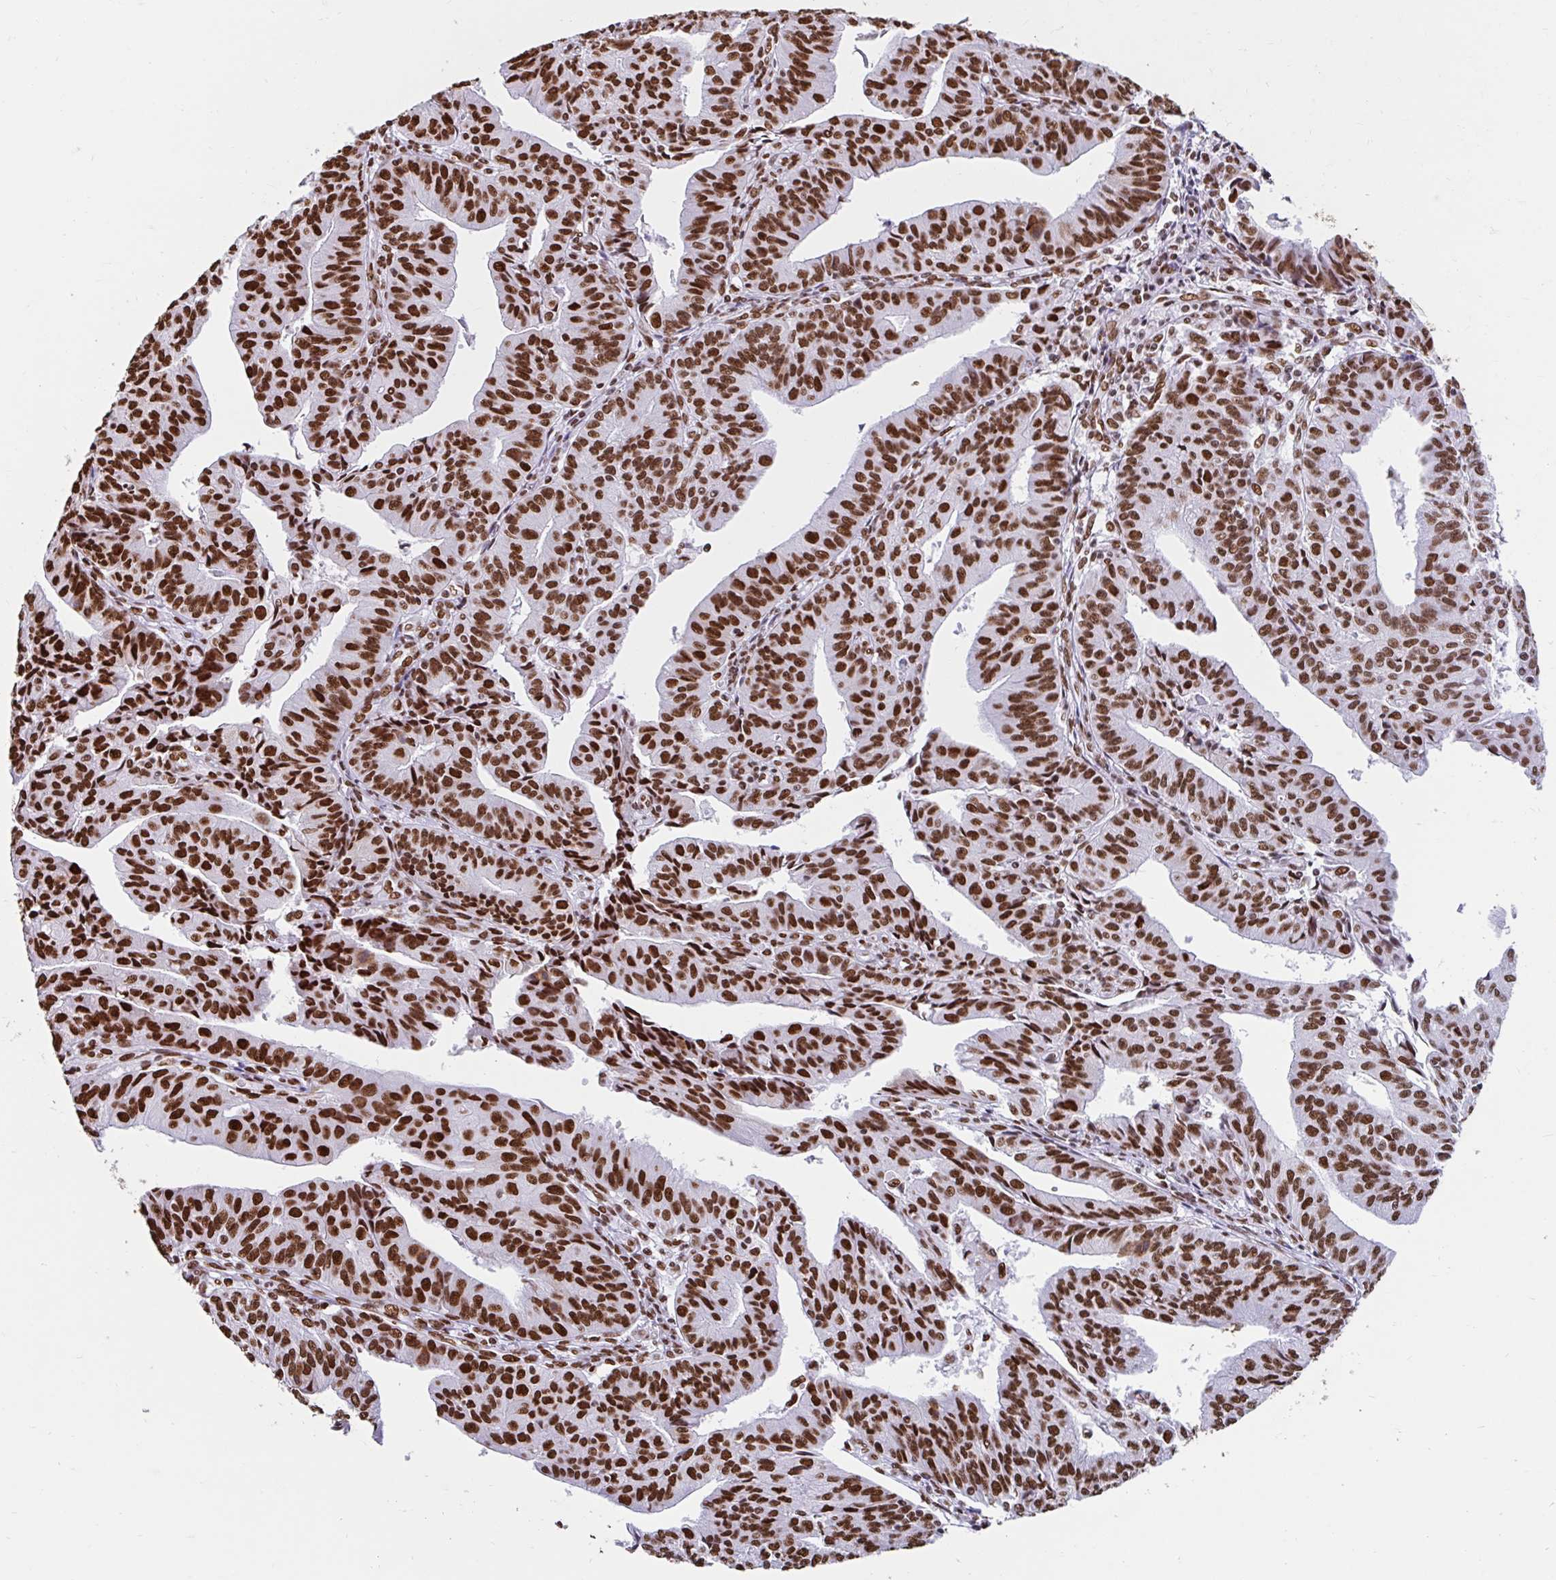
{"staining": {"intensity": "strong", "quantity": ">75%", "location": "nuclear"}, "tissue": "endometrial cancer", "cell_type": "Tumor cells", "image_type": "cancer", "snomed": [{"axis": "morphology", "description": "Adenocarcinoma, NOS"}, {"axis": "topography", "description": "Endometrium"}], "caption": "Brown immunohistochemical staining in human adenocarcinoma (endometrial) reveals strong nuclear staining in approximately >75% of tumor cells.", "gene": "KHDRBS1", "patient": {"sex": "female", "age": 56}}